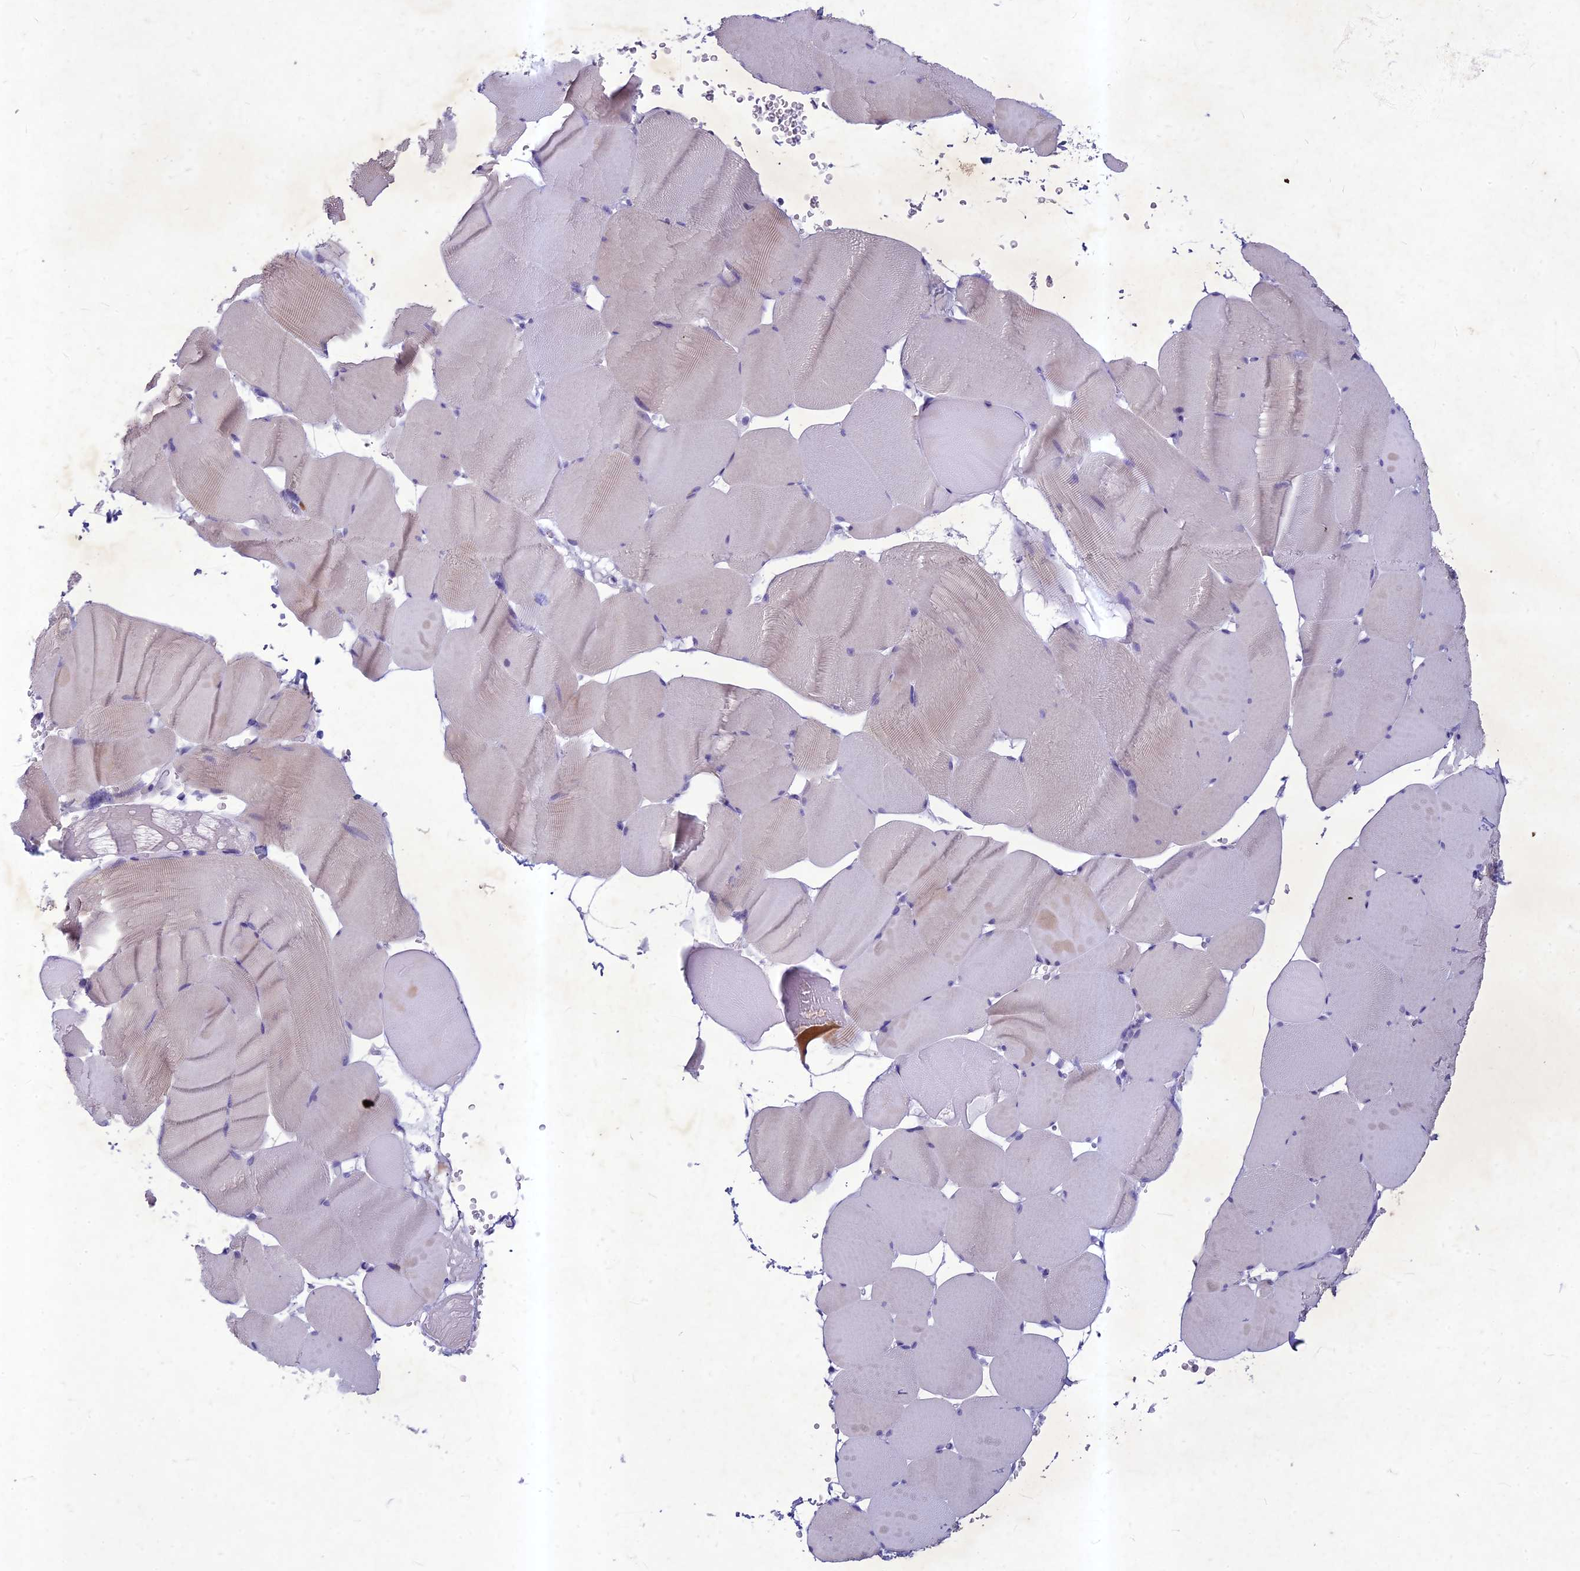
{"staining": {"intensity": "negative", "quantity": "none", "location": "none"}, "tissue": "skeletal muscle", "cell_type": "Myocytes", "image_type": "normal", "snomed": [{"axis": "morphology", "description": "Normal tissue, NOS"}, {"axis": "topography", "description": "Skeletal muscle"}], "caption": "Immunohistochemistry (IHC) of normal skeletal muscle displays no positivity in myocytes. (DAB immunohistochemistry with hematoxylin counter stain).", "gene": "HIGD1A", "patient": {"sex": "male", "age": 62}}